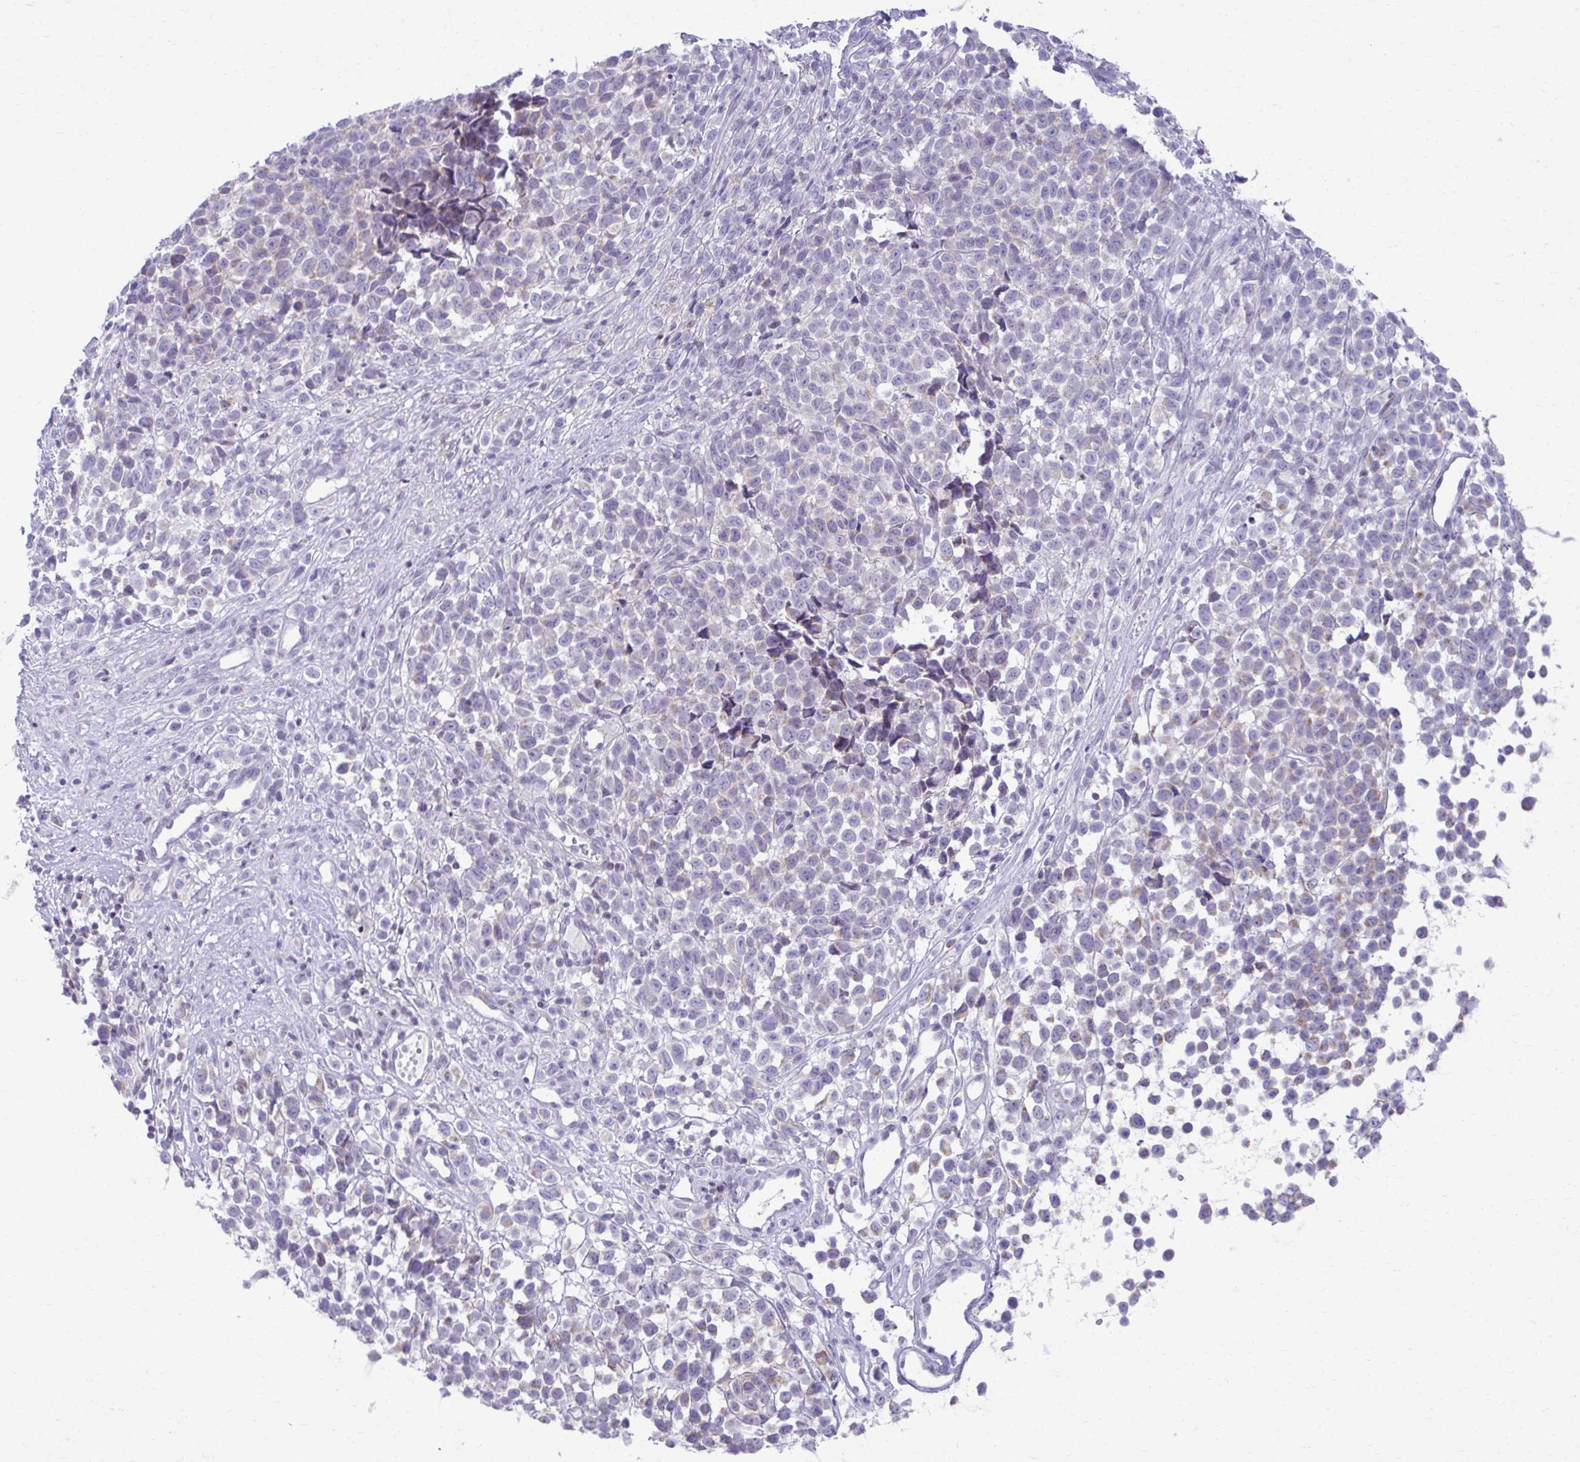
{"staining": {"intensity": "negative", "quantity": "none", "location": "none"}, "tissue": "melanoma", "cell_type": "Tumor cells", "image_type": "cancer", "snomed": [{"axis": "morphology", "description": "Malignant melanoma, NOS"}, {"axis": "topography", "description": "Nose, NOS"}], "caption": "DAB immunohistochemical staining of melanoma displays no significant positivity in tumor cells.", "gene": "OR7A5", "patient": {"sex": "female", "age": 48}}